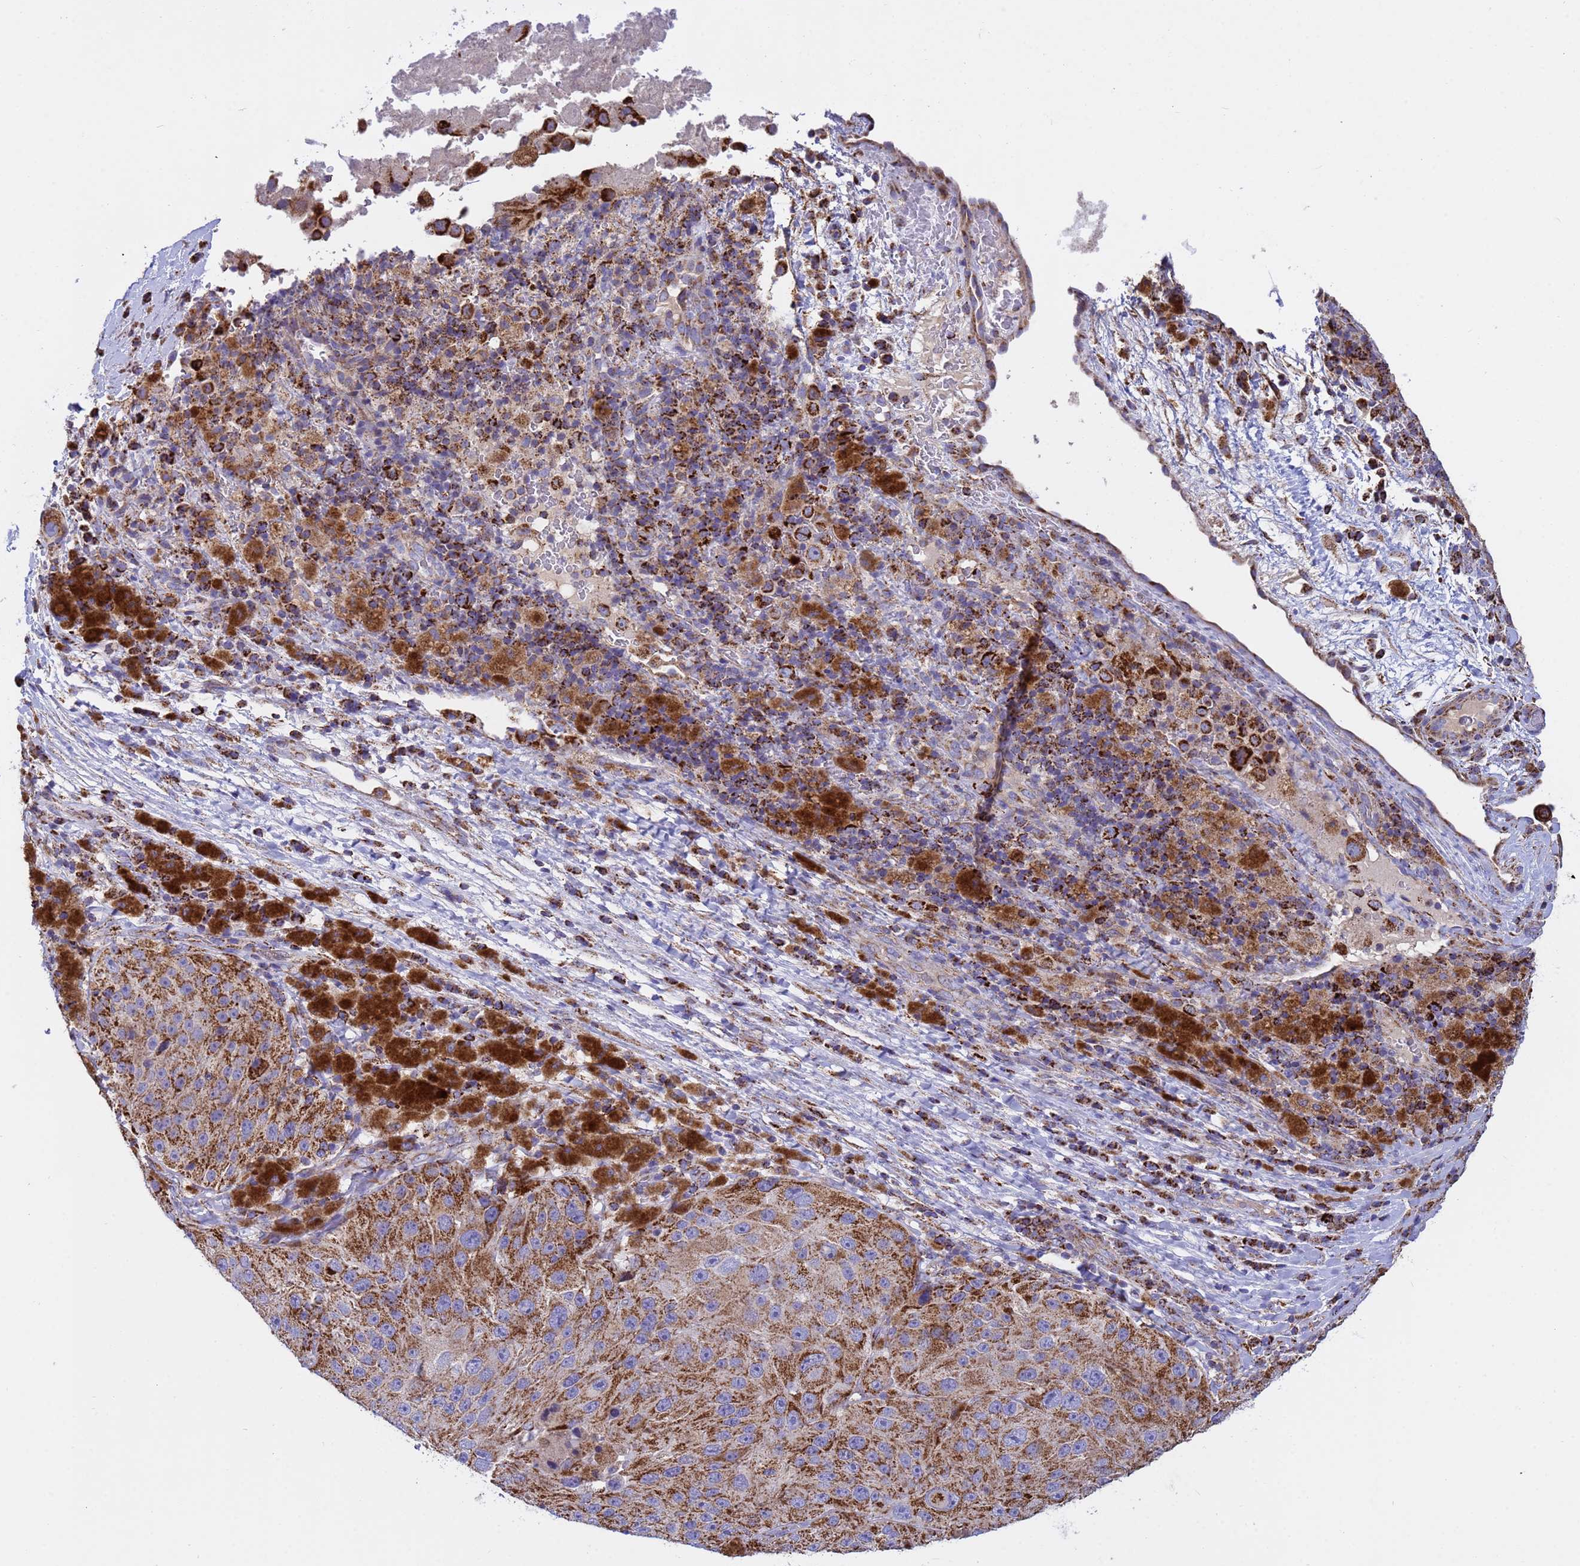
{"staining": {"intensity": "strong", "quantity": ">75%", "location": "cytoplasmic/membranous"}, "tissue": "melanoma", "cell_type": "Tumor cells", "image_type": "cancer", "snomed": [{"axis": "morphology", "description": "Malignant melanoma, Metastatic site"}, {"axis": "topography", "description": "Lymph node"}], "caption": "Malignant melanoma (metastatic site) stained for a protein (brown) shows strong cytoplasmic/membranous positive expression in approximately >75% of tumor cells.", "gene": "TUBGCP3", "patient": {"sex": "male", "age": 62}}